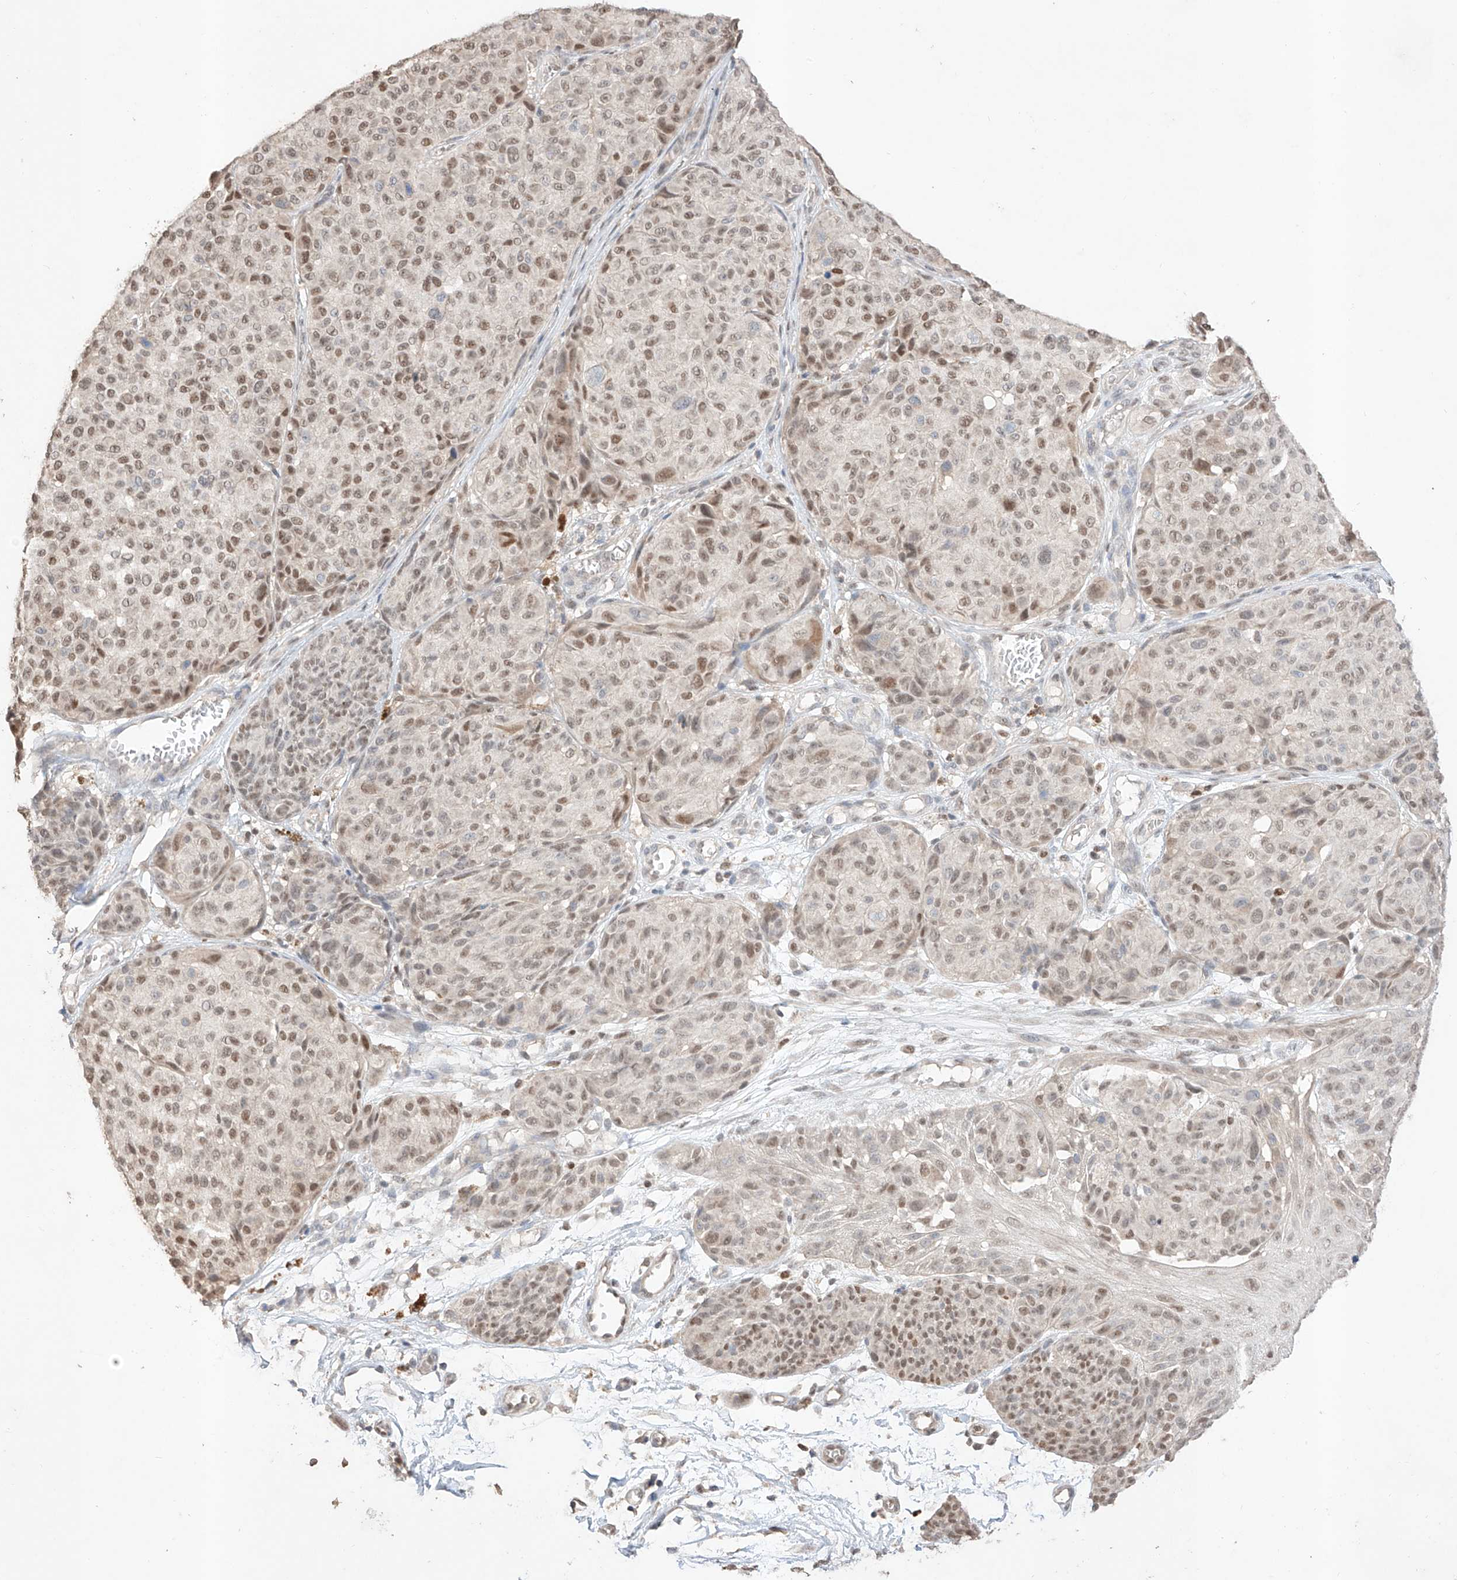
{"staining": {"intensity": "moderate", "quantity": ">75%", "location": "nuclear"}, "tissue": "melanoma", "cell_type": "Tumor cells", "image_type": "cancer", "snomed": [{"axis": "morphology", "description": "Malignant melanoma, NOS"}, {"axis": "topography", "description": "Skin"}], "caption": "A medium amount of moderate nuclear positivity is present in about >75% of tumor cells in malignant melanoma tissue. (DAB IHC with brightfield microscopy, high magnification).", "gene": "APIP", "patient": {"sex": "male", "age": 83}}